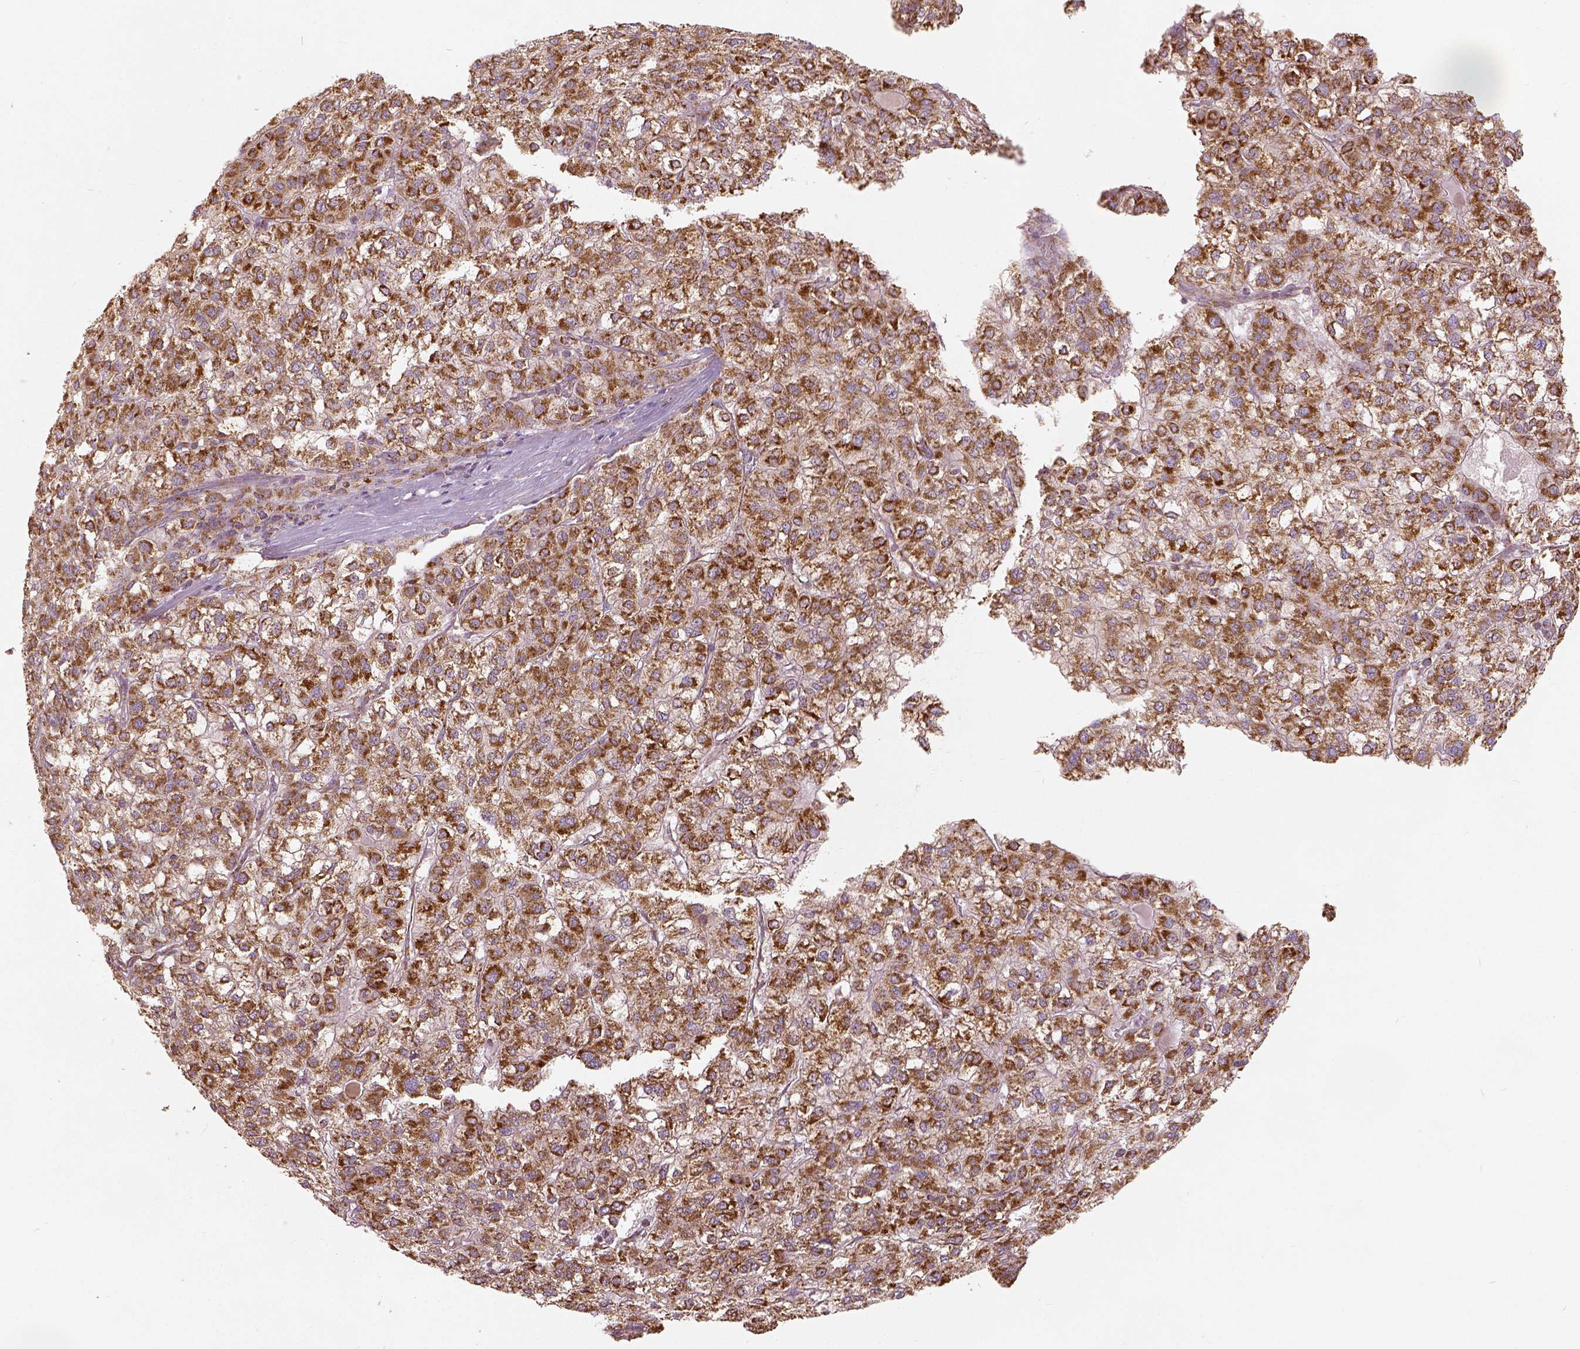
{"staining": {"intensity": "moderate", "quantity": ">75%", "location": "cytoplasmic/membranous"}, "tissue": "liver cancer", "cell_type": "Tumor cells", "image_type": "cancer", "snomed": [{"axis": "morphology", "description": "Carcinoma, Hepatocellular, NOS"}, {"axis": "topography", "description": "Liver"}], "caption": "Liver cancer (hepatocellular carcinoma) stained with immunohistochemistry shows moderate cytoplasmic/membranous staining in about >75% of tumor cells.", "gene": "PGAM5", "patient": {"sex": "female", "age": 43}}